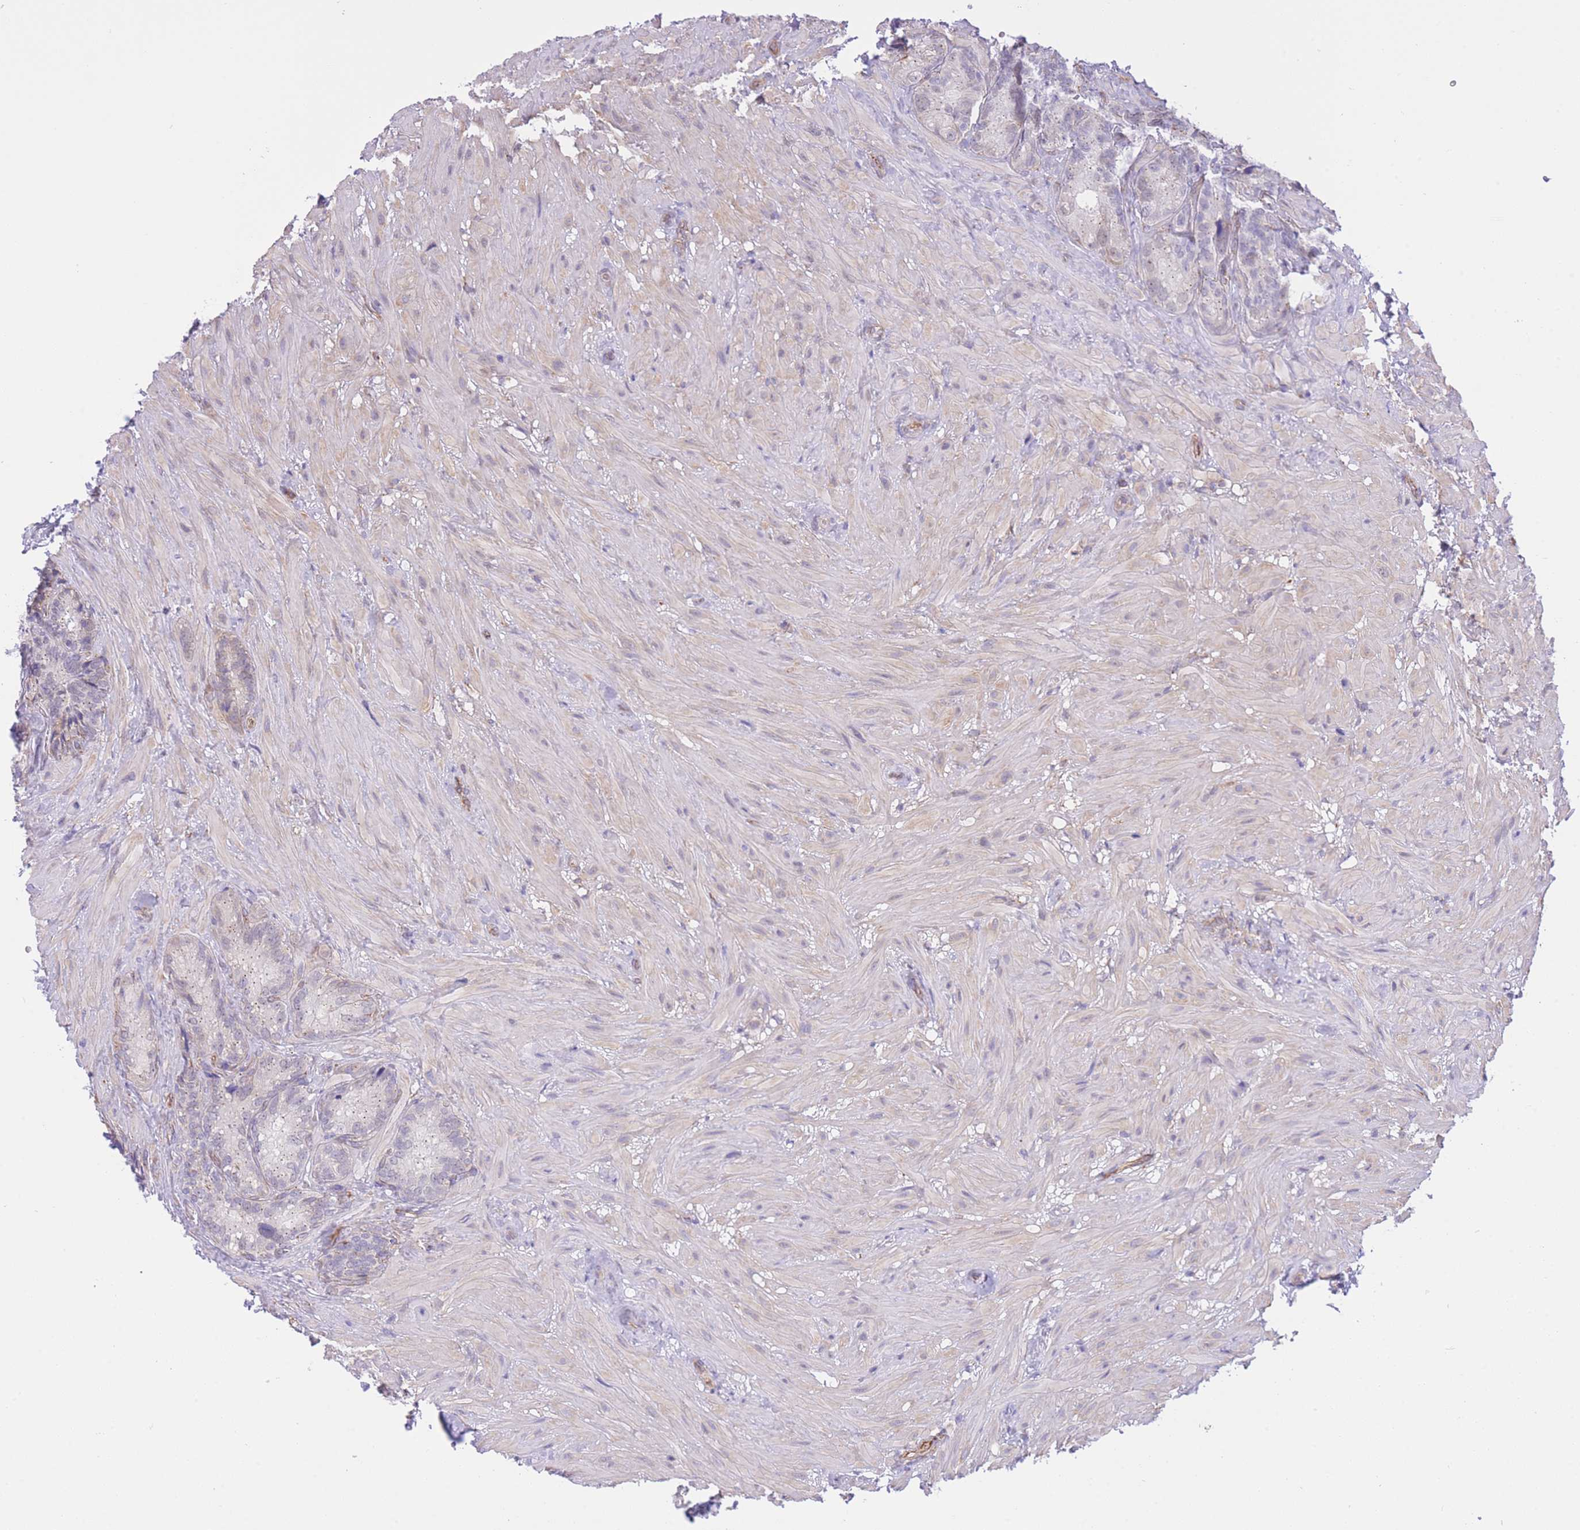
{"staining": {"intensity": "weak", "quantity": "25%-75%", "location": "cytoplasmic/membranous"}, "tissue": "seminal vesicle", "cell_type": "Glandular cells", "image_type": "normal", "snomed": [{"axis": "morphology", "description": "Normal tissue, NOS"}, {"axis": "topography", "description": "Seminal veicle"}], "caption": "Immunohistochemistry (IHC) micrograph of normal seminal vesicle: human seminal vesicle stained using immunohistochemistry shows low levels of weak protein expression localized specifically in the cytoplasmic/membranous of glandular cells, appearing as a cytoplasmic/membranous brown color.", "gene": "PSG11", "patient": {"sex": "male", "age": 62}}